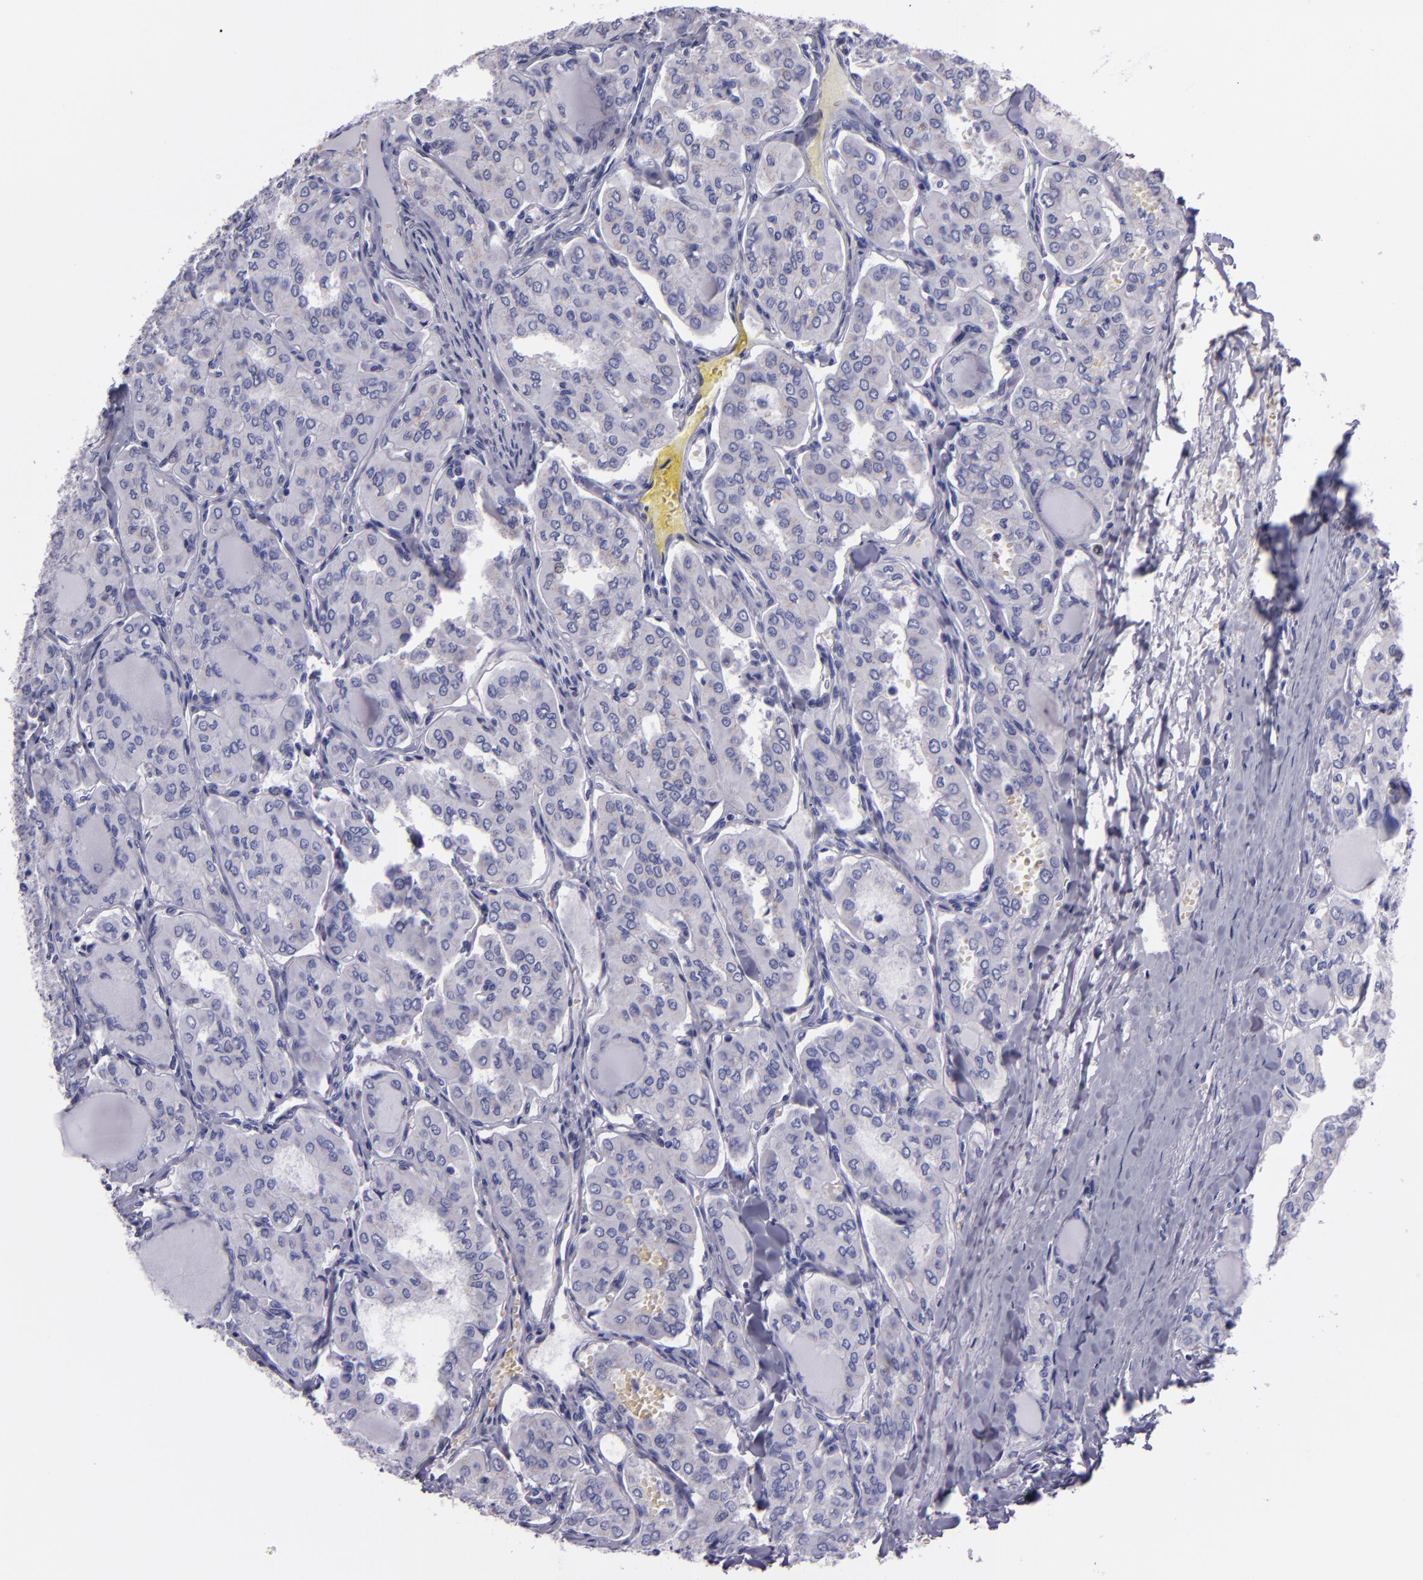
{"staining": {"intensity": "negative", "quantity": "none", "location": "none"}, "tissue": "thyroid cancer", "cell_type": "Tumor cells", "image_type": "cancer", "snomed": [{"axis": "morphology", "description": "Papillary adenocarcinoma, NOS"}, {"axis": "topography", "description": "Thyroid gland"}], "caption": "Immunohistochemistry image of neoplastic tissue: thyroid papillary adenocarcinoma stained with DAB shows no significant protein expression in tumor cells.", "gene": "MUC5AC", "patient": {"sex": "male", "age": 20}}